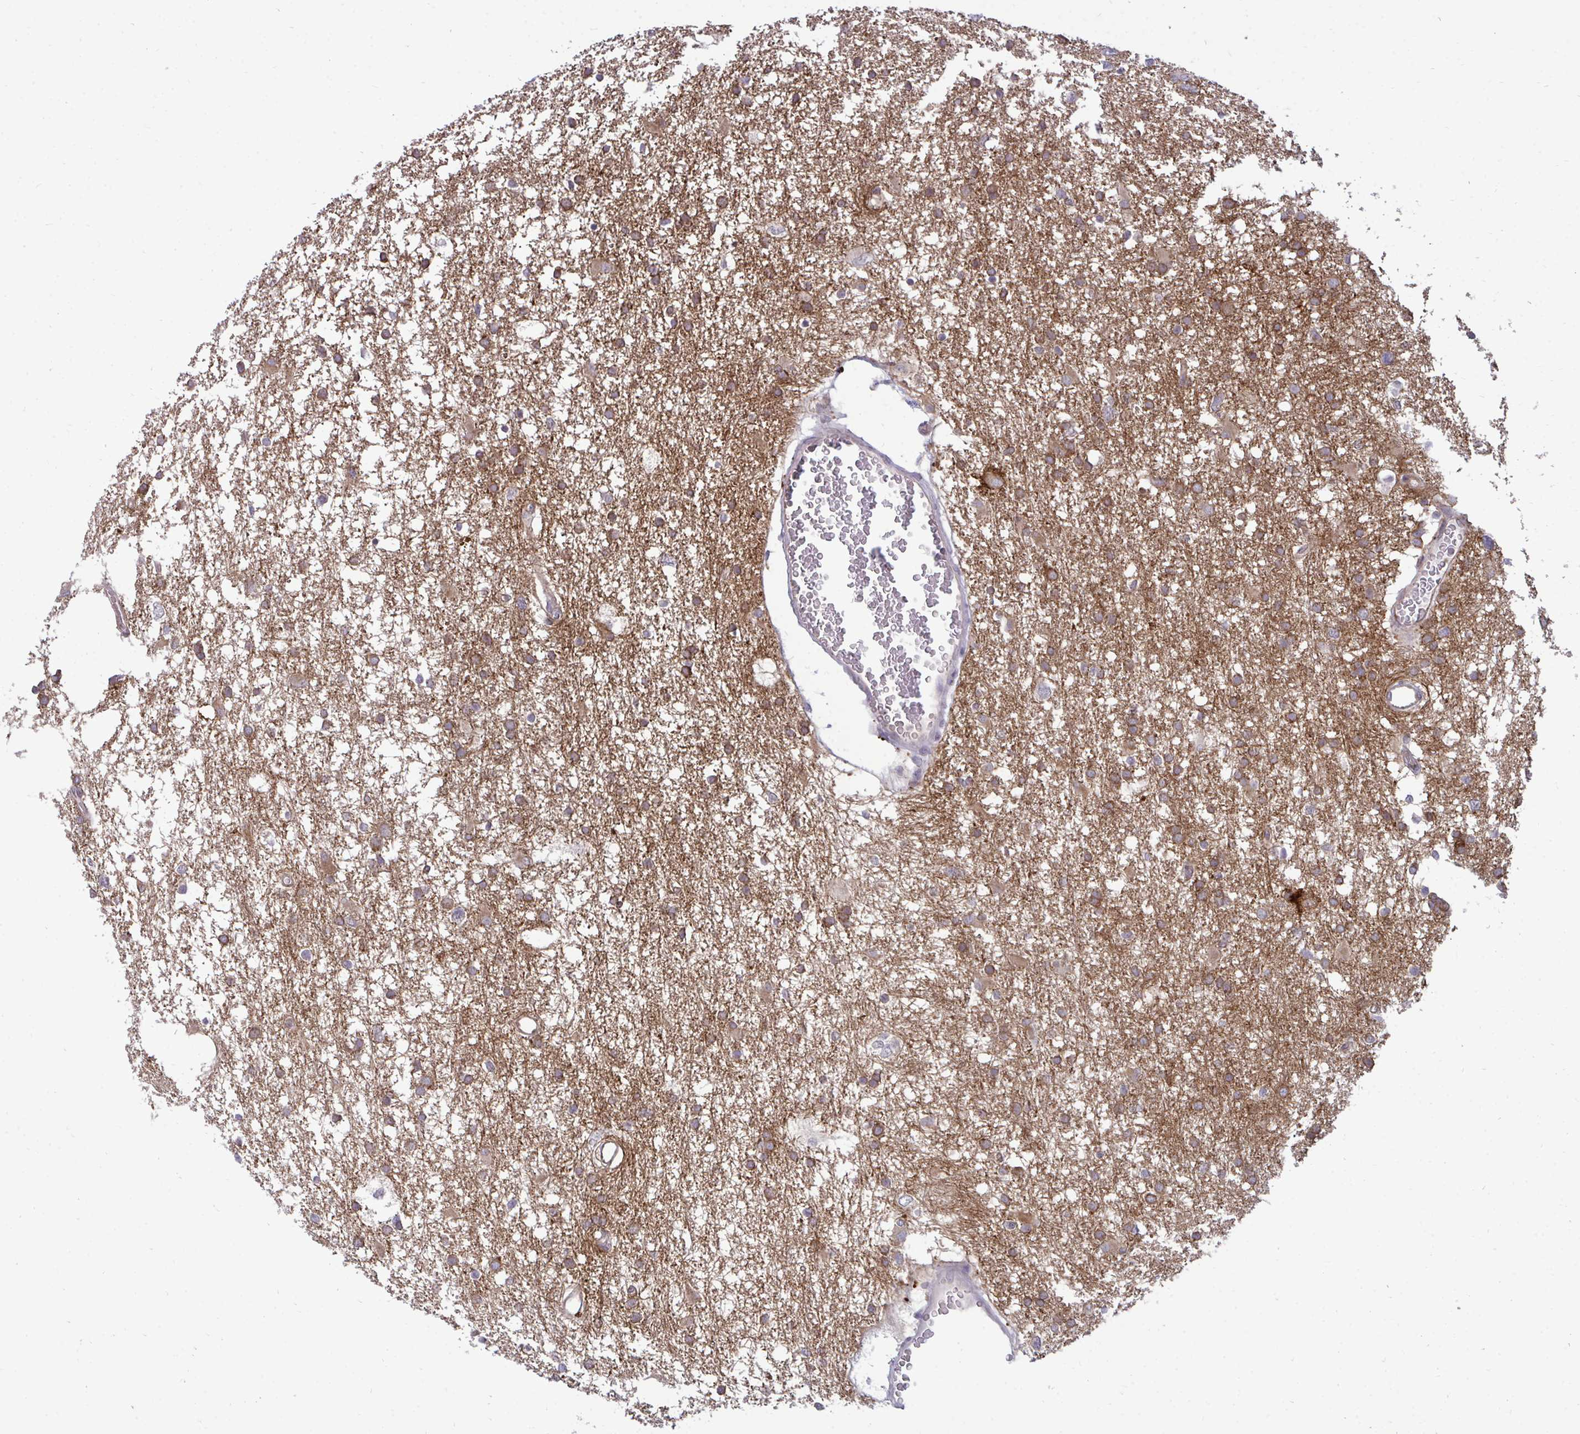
{"staining": {"intensity": "moderate", "quantity": "<25%", "location": "cytoplasmic/membranous"}, "tissue": "glioma", "cell_type": "Tumor cells", "image_type": "cancer", "snomed": [{"axis": "morphology", "description": "Glioma, malignant, High grade"}, {"axis": "topography", "description": "Brain"}], "caption": "Immunohistochemical staining of human malignant high-grade glioma exhibits moderate cytoplasmic/membranous protein positivity in about <25% of tumor cells. (DAB (3,3'-diaminobenzidine) IHC, brown staining for protein, blue staining for nuclei).", "gene": "ACSL5", "patient": {"sex": "male", "age": 61}}